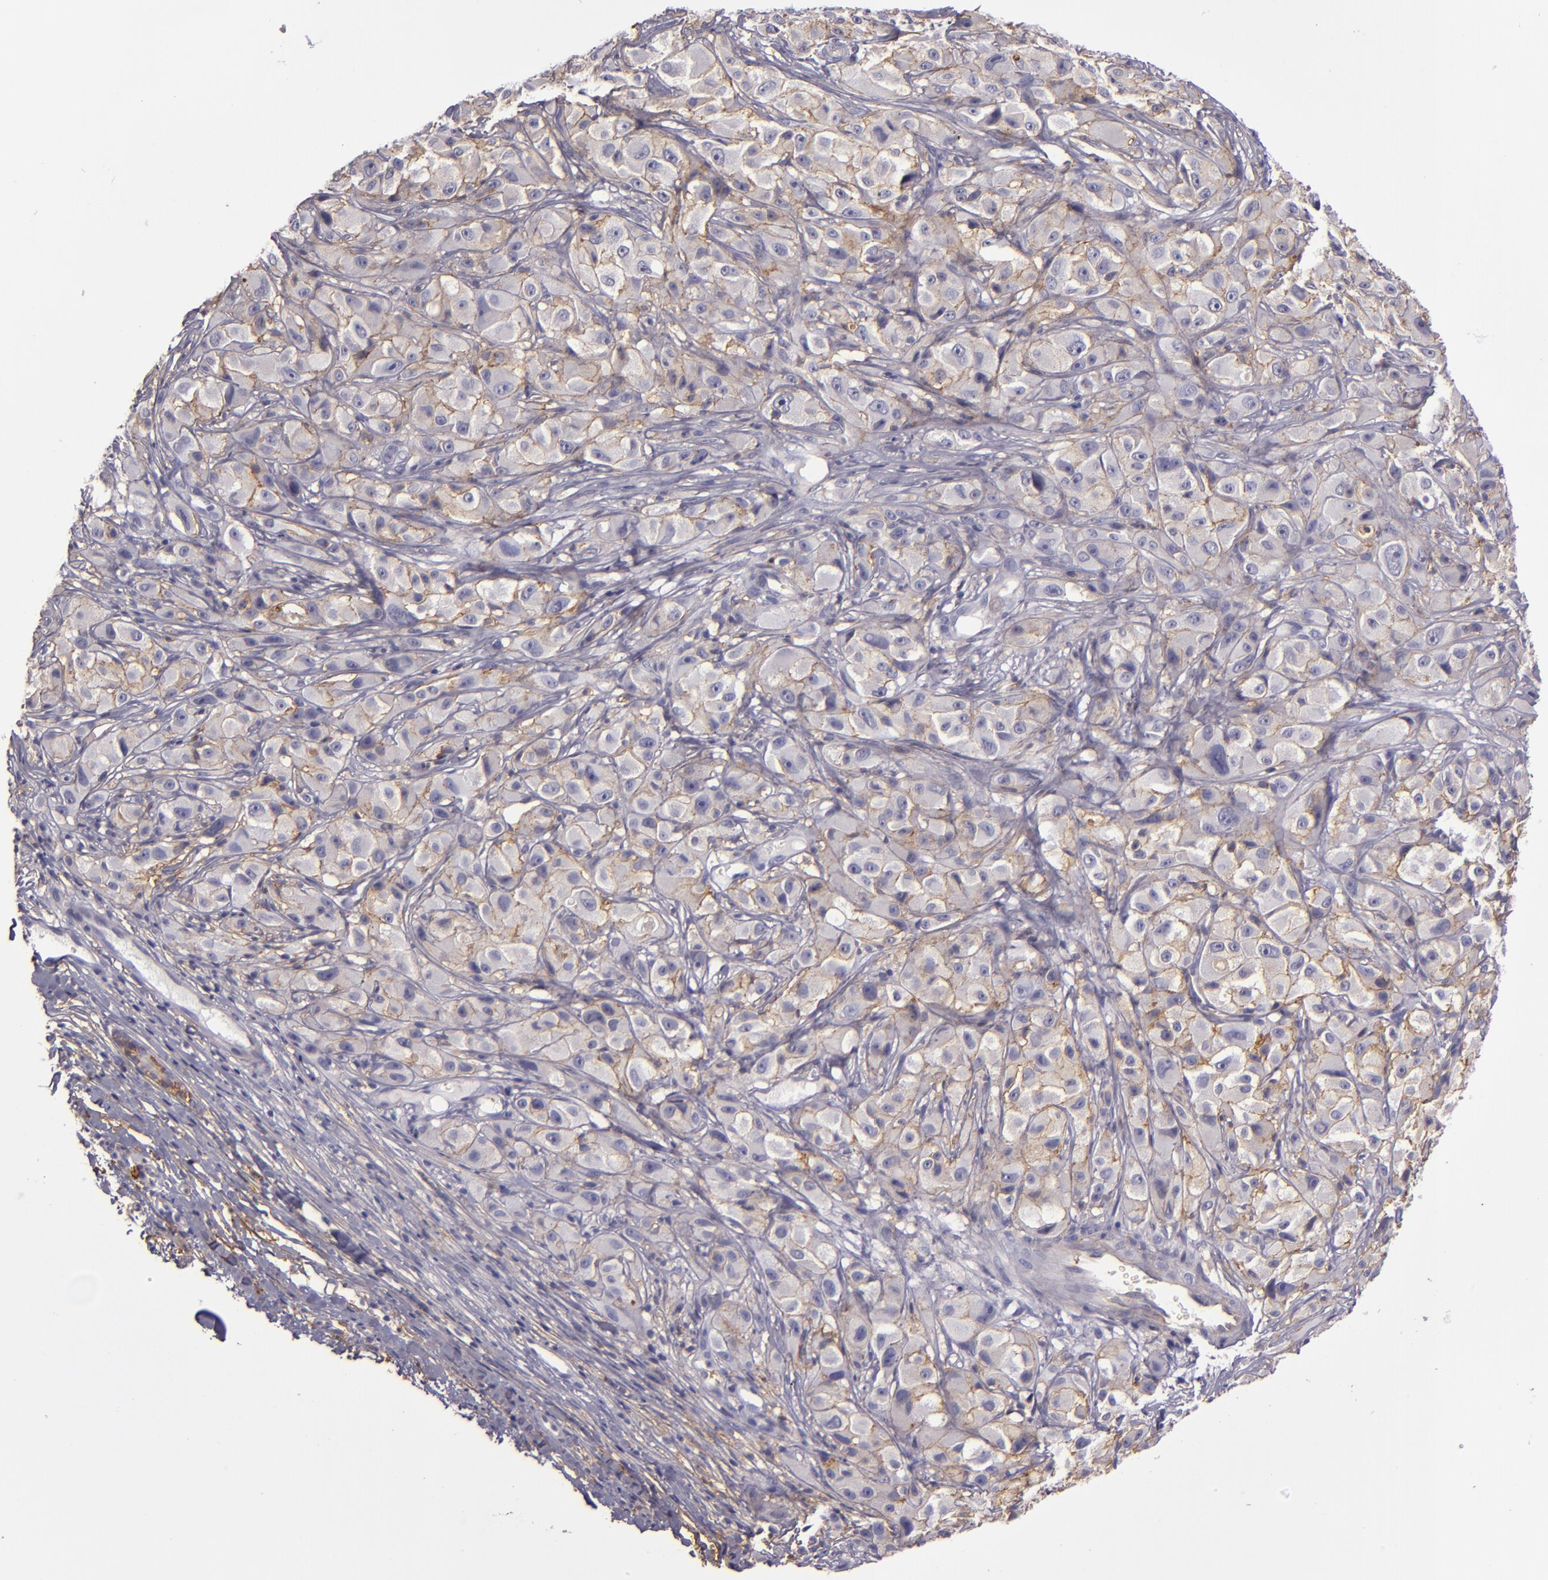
{"staining": {"intensity": "moderate", "quantity": "25%-75%", "location": "cytoplasmic/membranous"}, "tissue": "melanoma", "cell_type": "Tumor cells", "image_type": "cancer", "snomed": [{"axis": "morphology", "description": "Malignant melanoma, NOS"}, {"axis": "topography", "description": "Skin"}], "caption": "IHC (DAB (3,3'-diaminobenzidine)) staining of human malignant melanoma demonstrates moderate cytoplasmic/membranous protein positivity in about 25%-75% of tumor cells.", "gene": "CD9", "patient": {"sex": "male", "age": 56}}